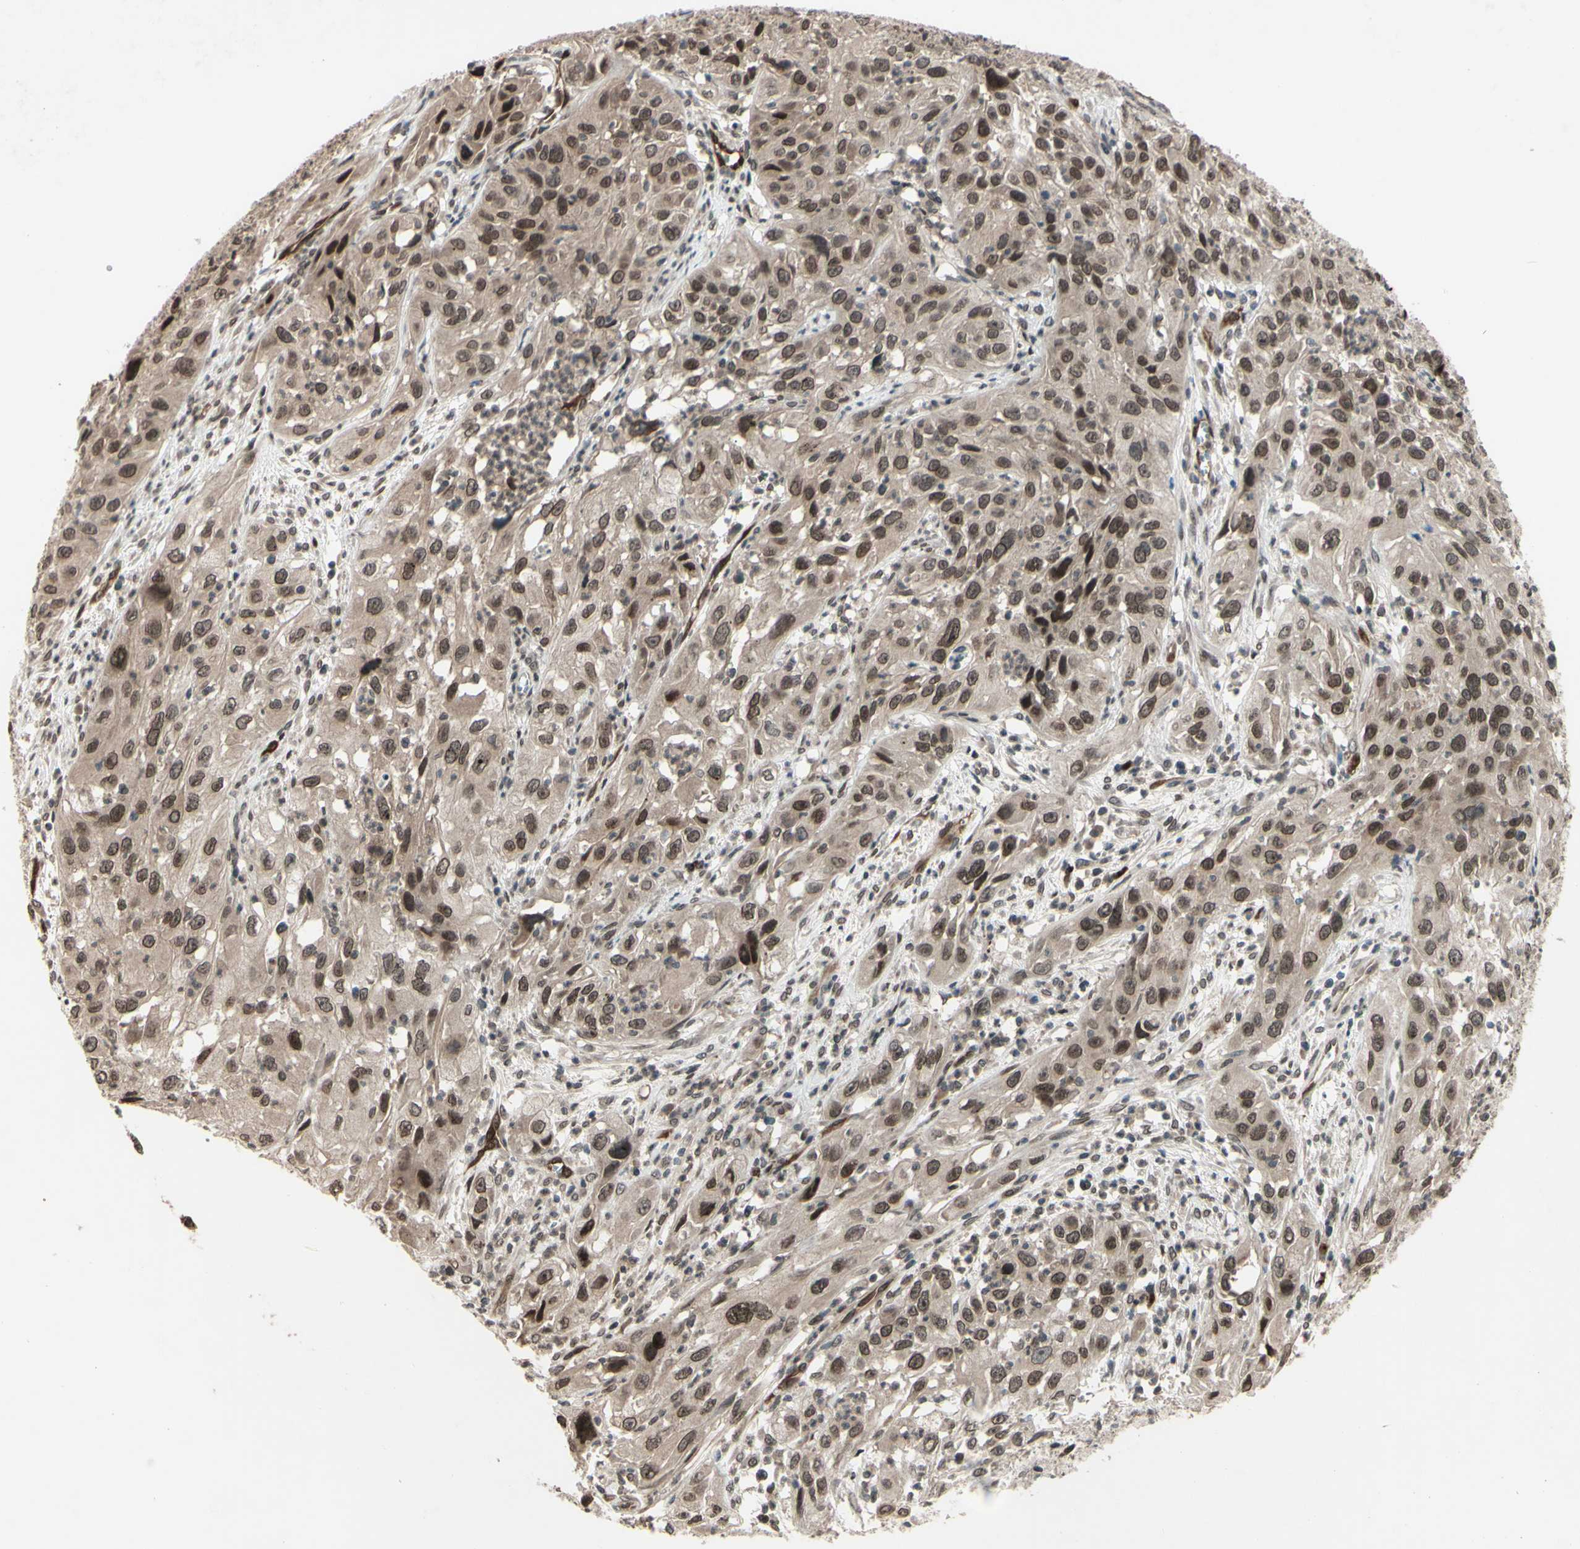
{"staining": {"intensity": "moderate", "quantity": ">75%", "location": "cytoplasmic/membranous,nuclear"}, "tissue": "cervical cancer", "cell_type": "Tumor cells", "image_type": "cancer", "snomed": [{"axis": "morphology", "description": "Squamous cell carcinoma, NOS"}, {"axis": "topography", "description": "Cervix"}], "caption": "Cervical squamous cell carcinoma was stained to show a protein in brown. There is medium levels of moderate cytoplasmic/membranous and nuclear positivity in approximately >75% of tumor cells.", "gene": "MLF2", "patient": {"sex": "female", "age": 32}}